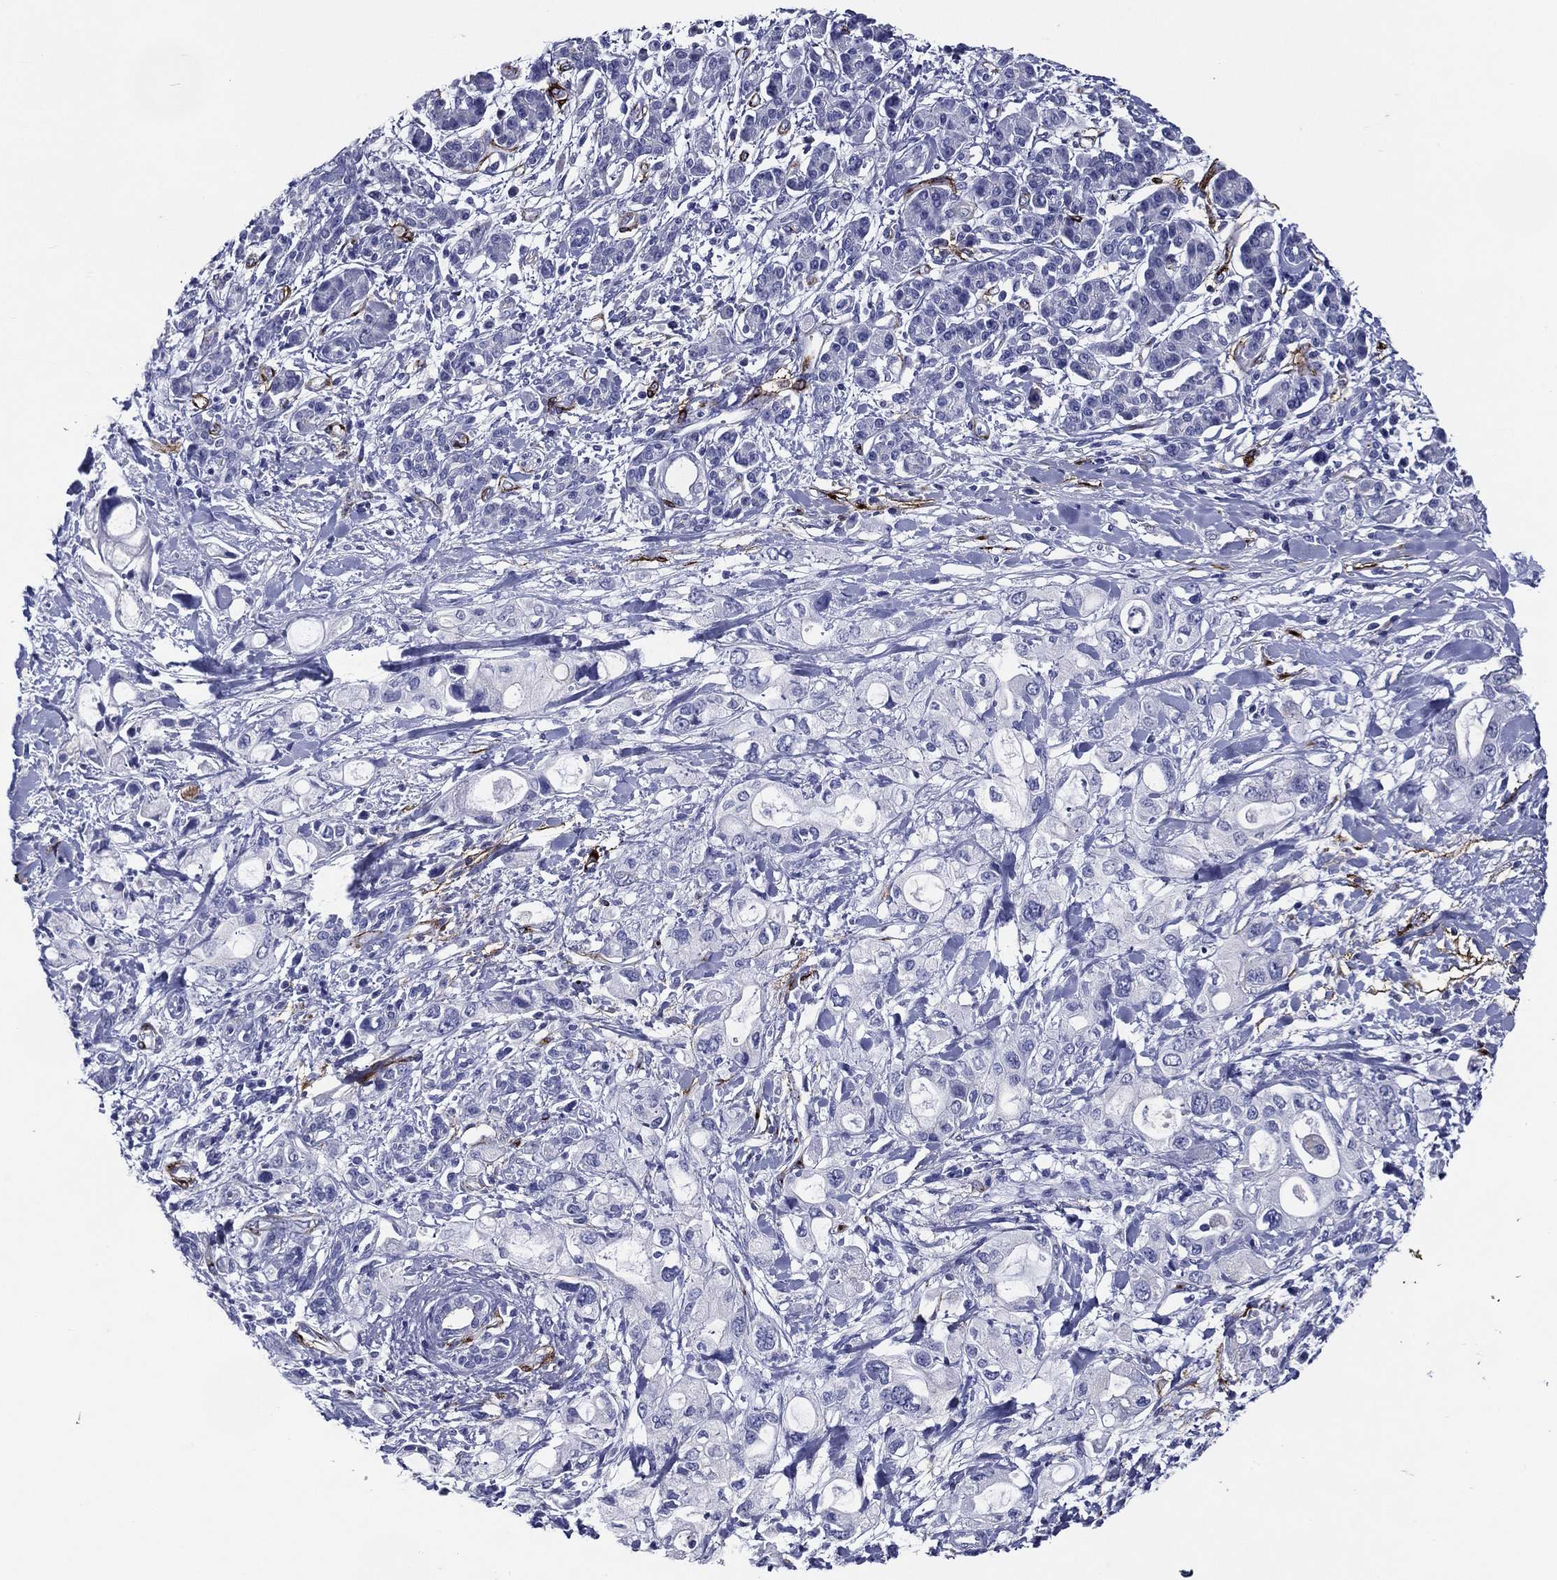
{"staining": {"intensity": "negative", "quantity": "none", "location": "none"}, "tissue": "pancreatic cancer", "cell_type": "Tumor cells", "image_type": "cancer", "snomed": [{"axis": "morphology", "description": "Adenocarcinoma, NOS"}, {"axis": "topography", "description": "Pancreas"}], "caption": "Immunohistochemistry of adenocarcinoma (pancreatic) demonstrates no staining in tumor cells.", "gene": "ACE2", "patient": {"sex": "female", "age": 56}}